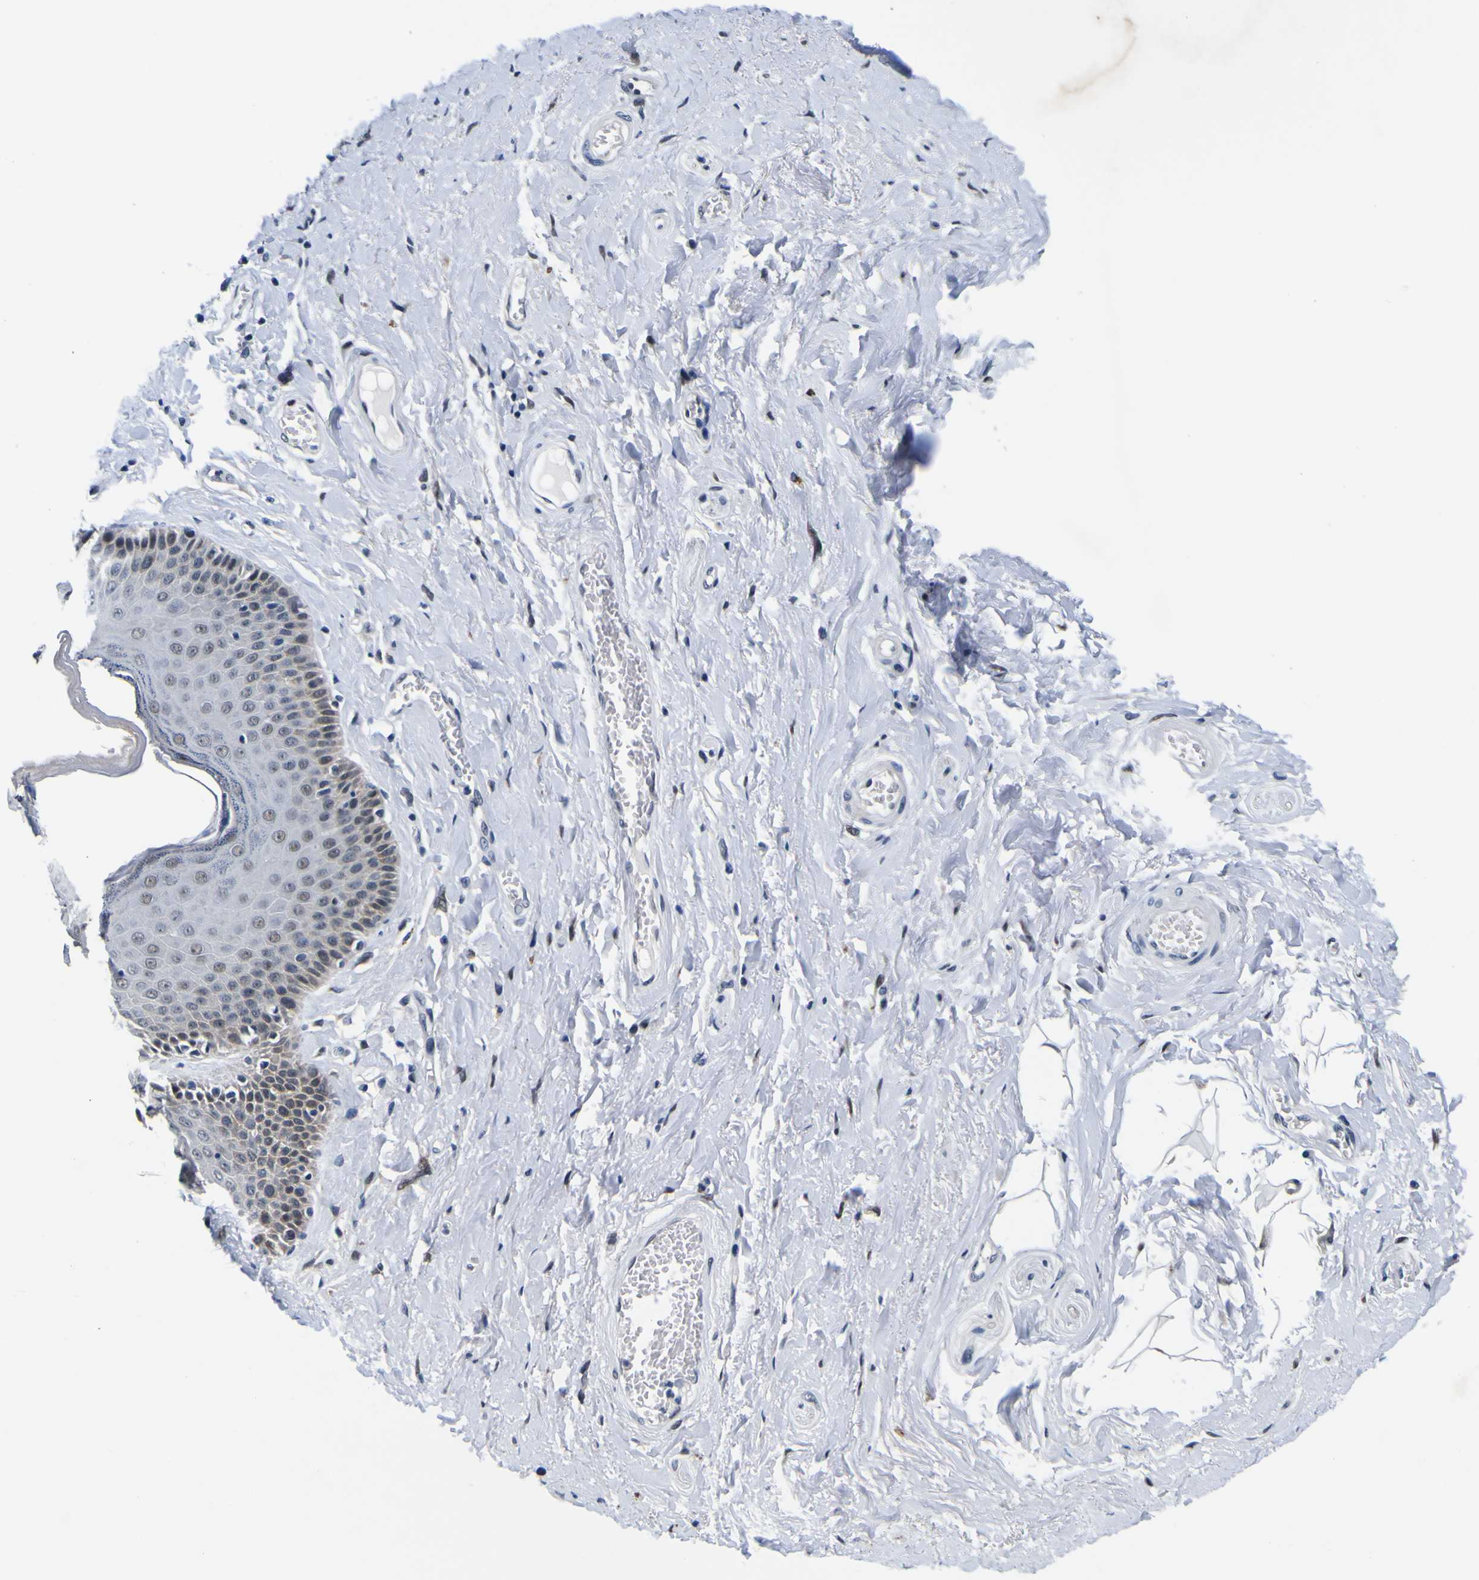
{"staining": {"intensity": "weak", "quantity": "<25%", "location": "nuclear"}, "tissue": "skin", "cell_type": "Epidermal cells", "image_type": "normal", "snomed": [{"axis": "morphology", "description": "Normal tissue, NOS"}, {"axis": "topography", "description": "Anal"}], "caption": "Protein analysis of unremarkable skin demonstrates no significant expression in epidermal cells. (DAB (3,3'-diaminobenzidine) IHC, high magnification).", "gene": "CUL4B", "patient": {"sex": "male", "age": 69}}